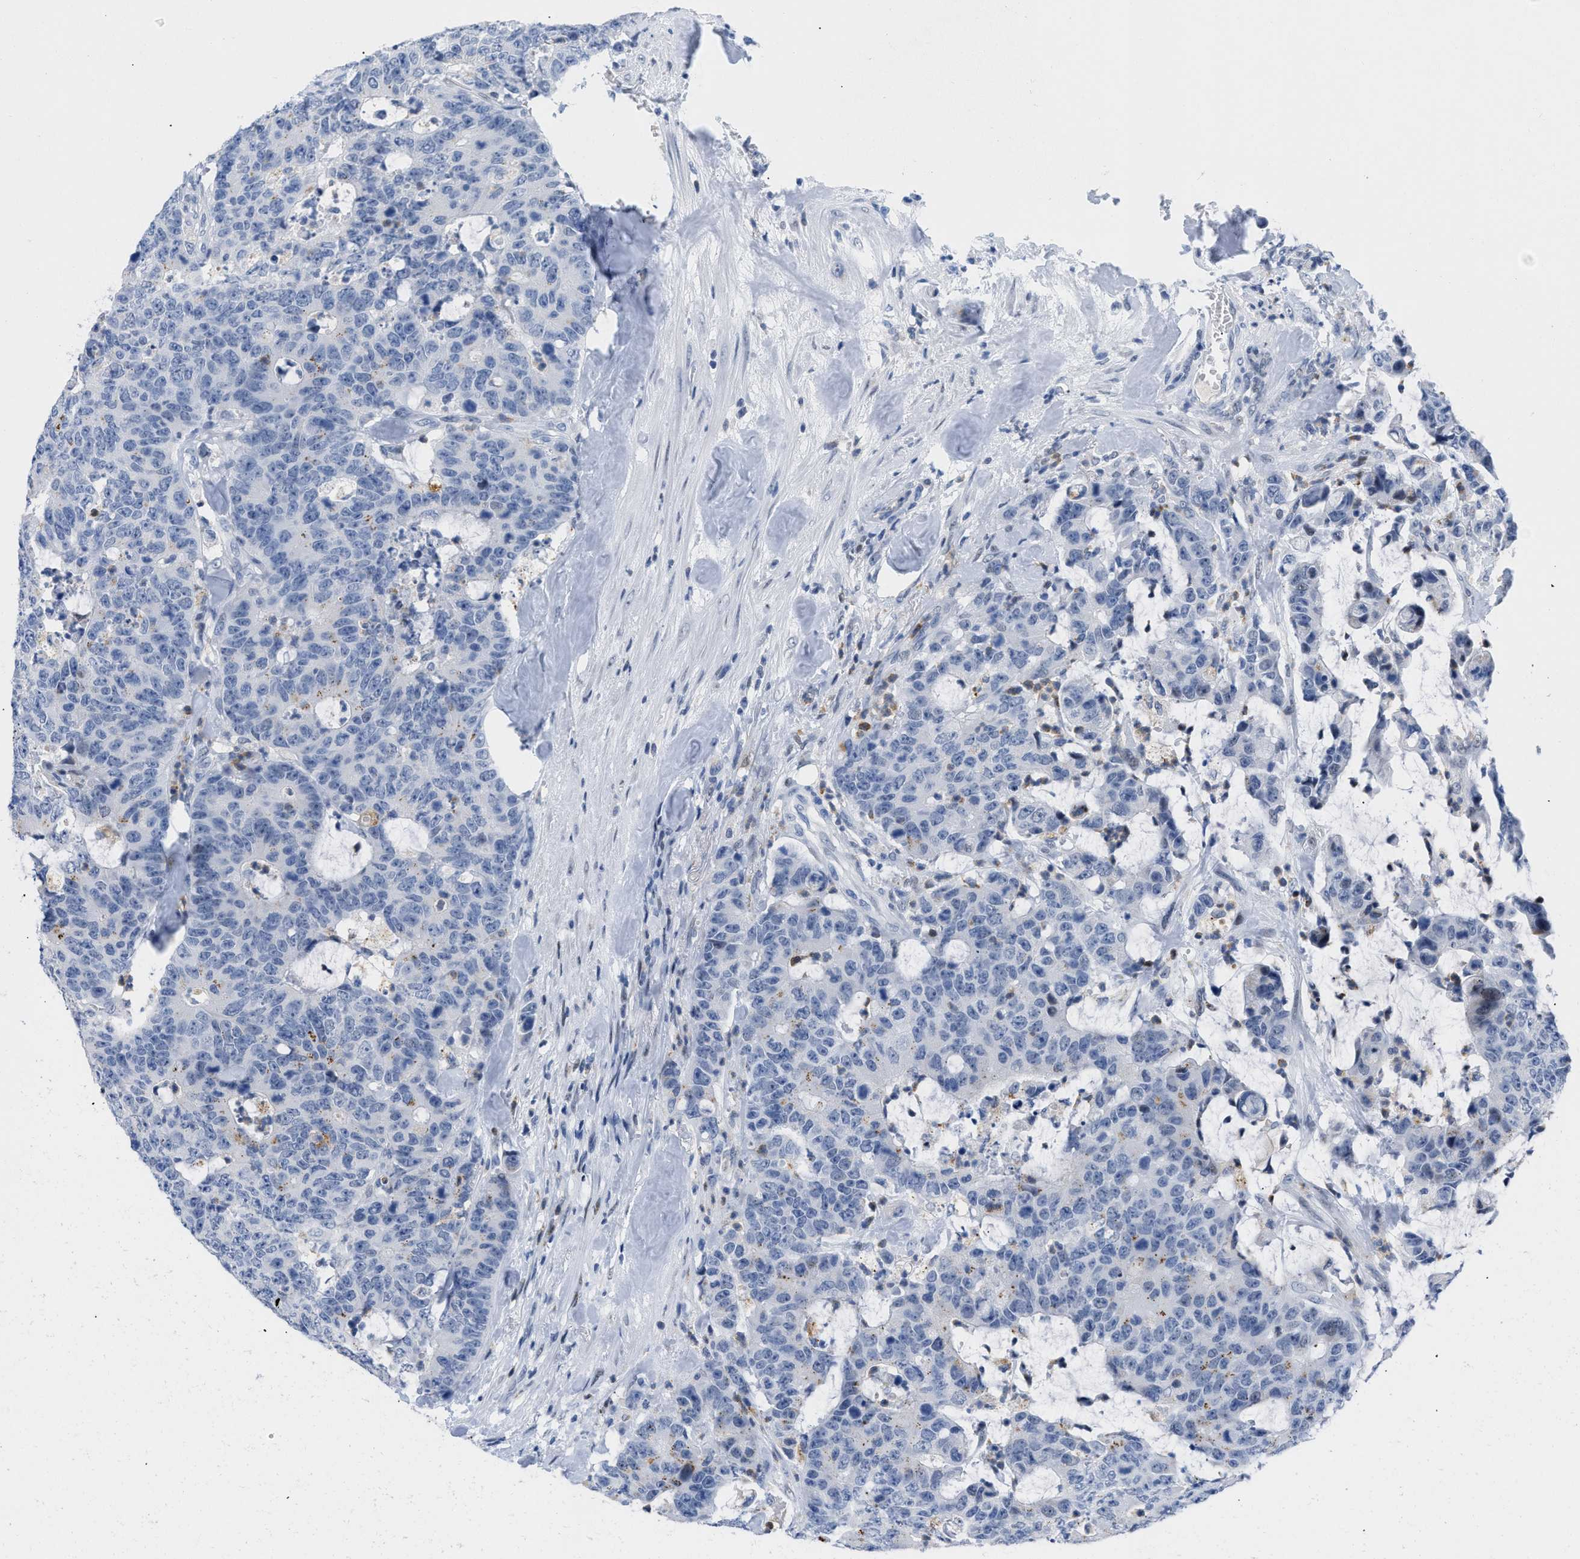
{"staining": {"intensity": "negative", "quantity": "none", "location": "none"}, "tissue": "colorectal cancer", "cell_type": "Tumor cells", "image_type": "cancer", "snomed": [{"axis": "morphology", "description": "Adenocarcinoma, NOS"}, {"axis": "topography", "description": "Colon"}], "caption": "The histopathology image demonstrates no staining of tumor cells in colorectal cancer (adenocarcinoma).", "gene": "BOLL", "patient": {"sex": "female", "age": 86}}